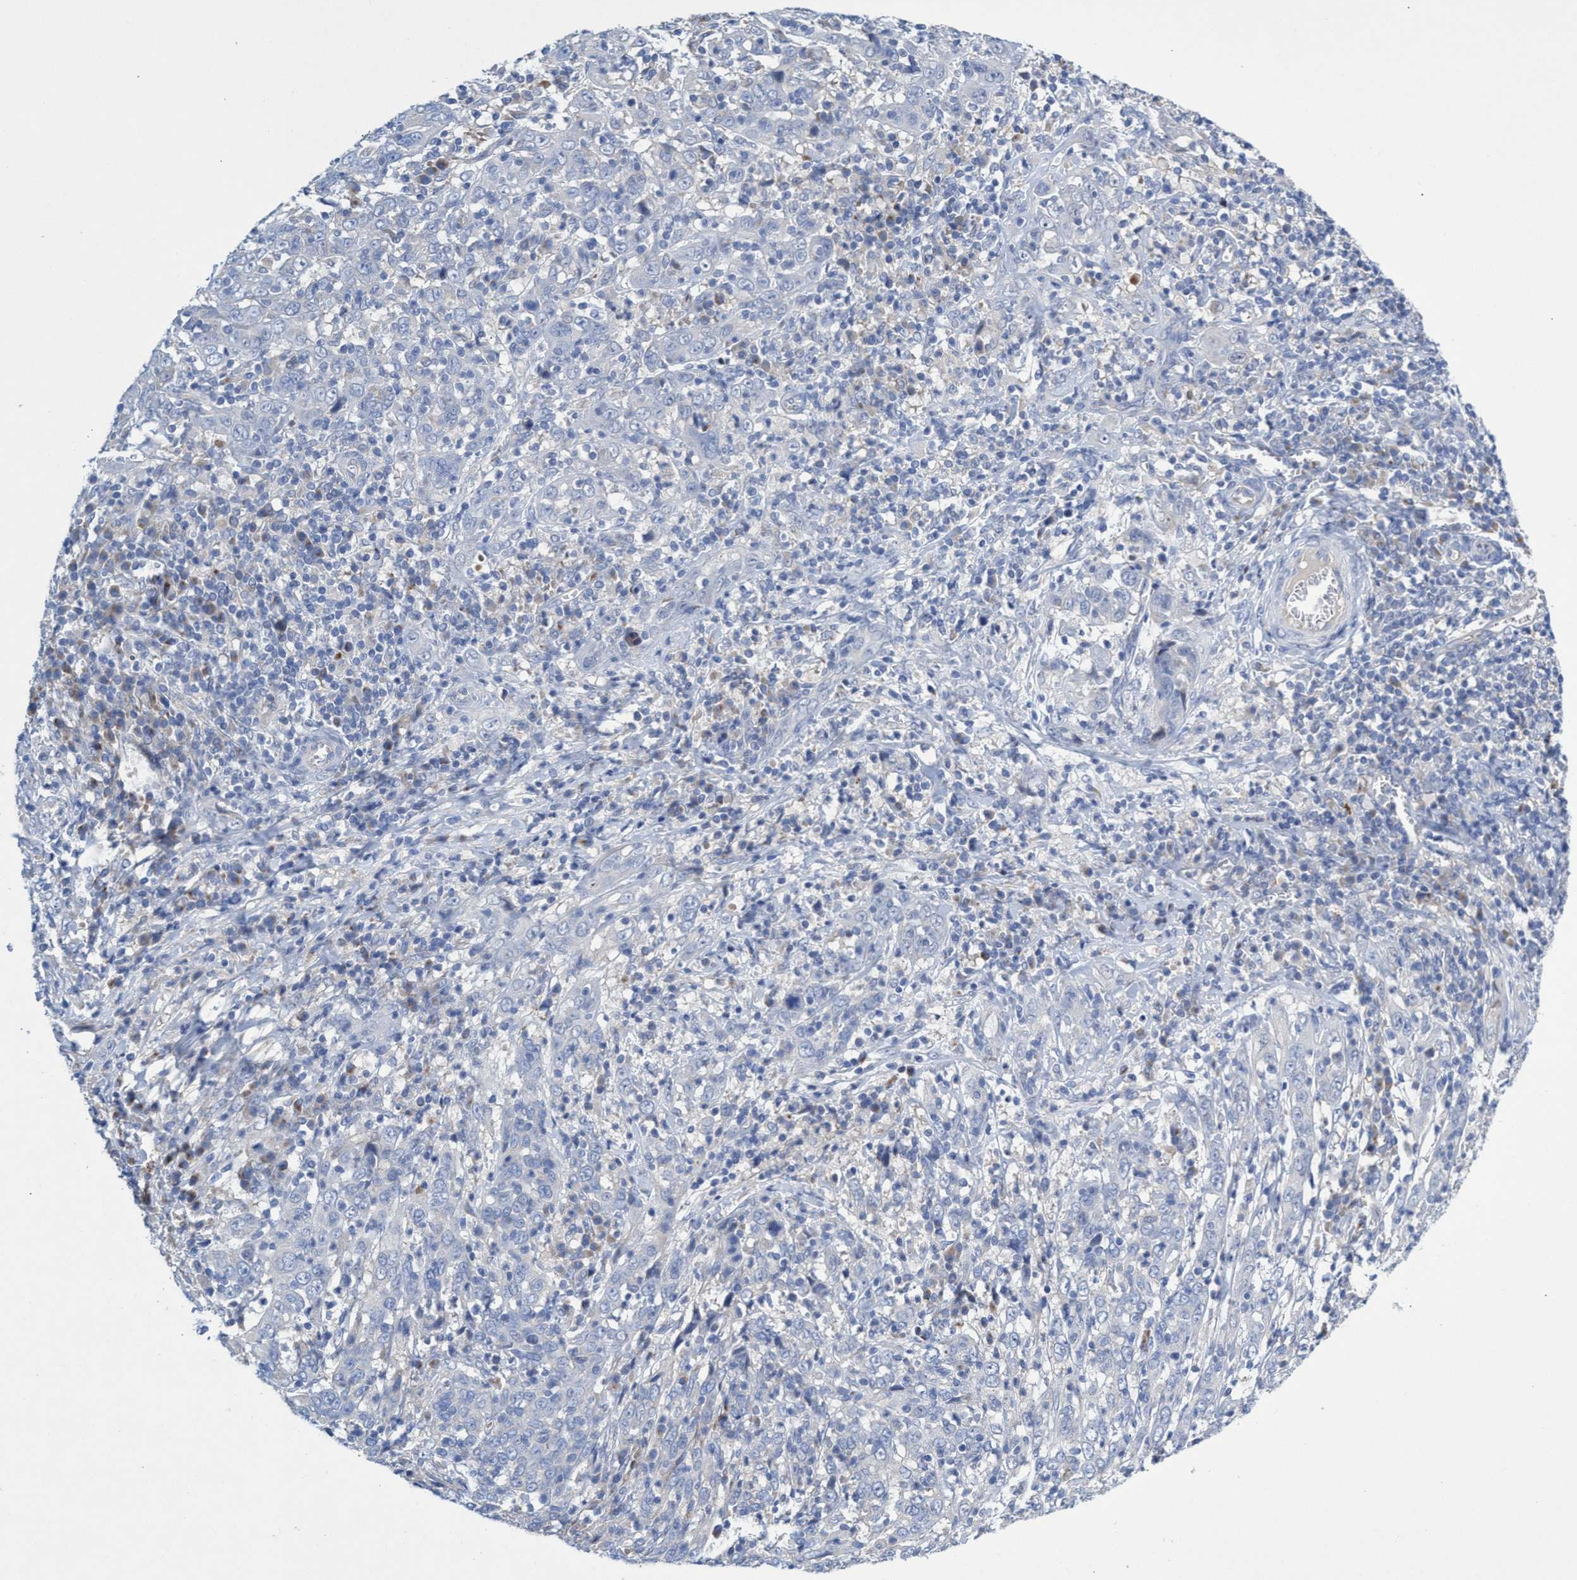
{"staining": {"intensity": "negative", "quantity": "none", "location": "none"}, "tissue": "cervical cancer", "cell_type": "Tumor cells", "image_type": "cancer", "snomed": [{"axis": "morphology", "description": "Squamous cell carcinoma, NOS"}, {"axis": "topography", "description": "Cervix"}], "caption": "Immunohistochemistry micrograph of neoplastic tissue: human cervical squamous cell carcinoma stained with DAB displays no significant protein expression in tumor cells.", "gene": "SVEP1", "patient": {"sex": "female", "age": 46}}